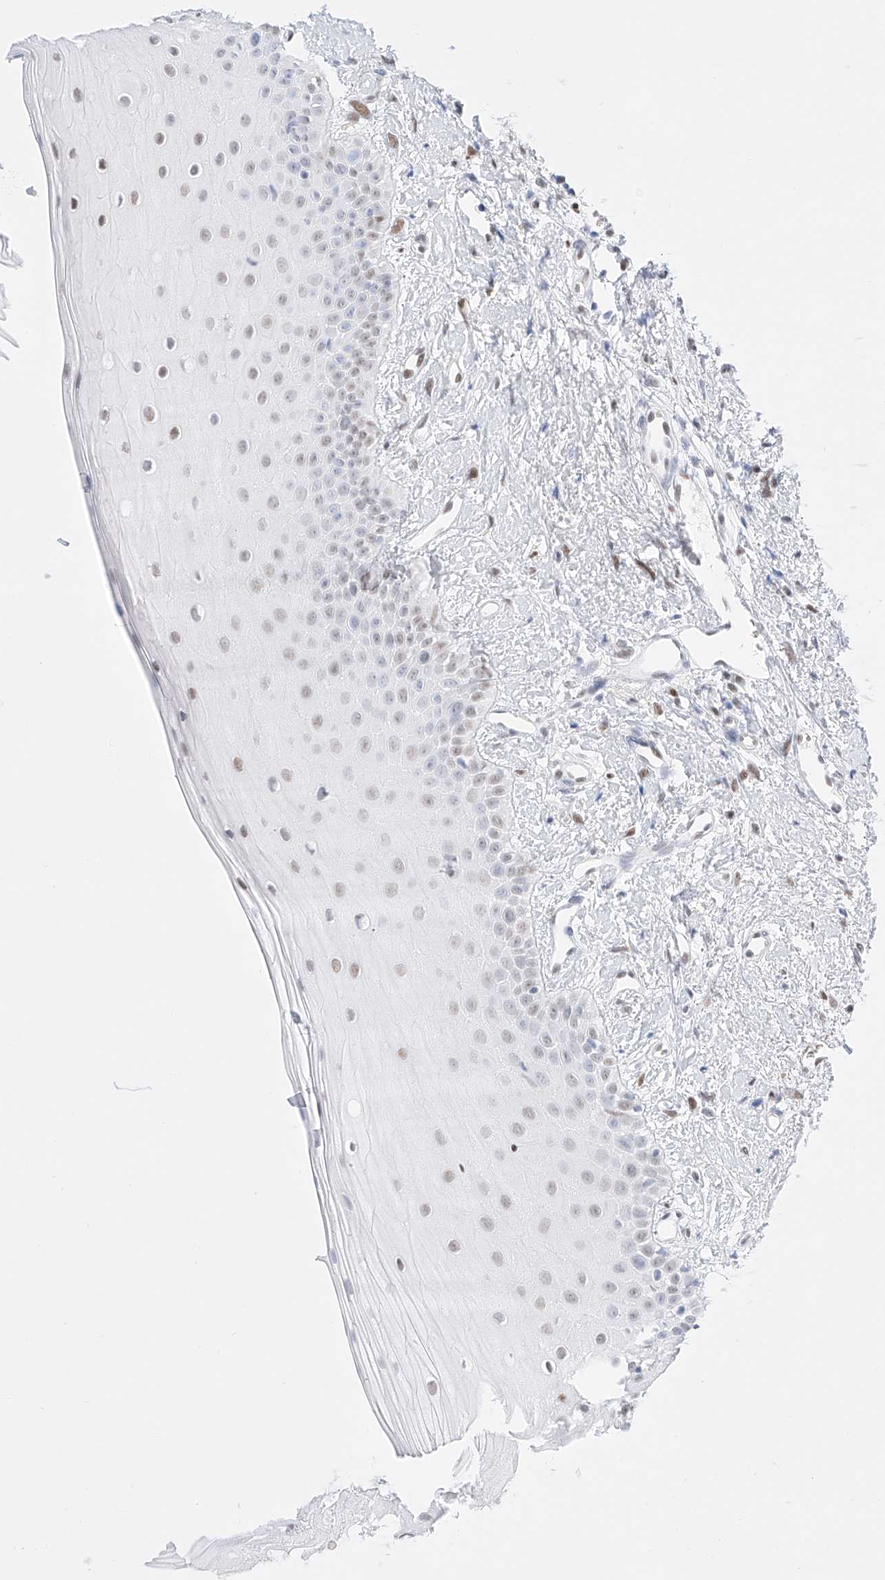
{"staining": {"intensity": "moderate", "quantity": "25%-75%", "location": "nuclear"}, "tissue": "oral mucosa", "cell_type": "Squamous epithelial cells", "image_type": "normal", "snomed": [{"axis": "morphology", "description": "Normal tissue, NOS"}, {"axis": "topography", "description": "Oral tissue"}], "caption": "The image demonstrates a brown stain indicating the presence of a protein in the nuclear of squamous epithelial cells in oral mucosa. The staining was performed using DAB (3,3'-diaminobenzidine) to visualize the protein expression in brown, while the nuclei were stained in blue with hematoxylin (Magnification: 20x).", "gene": "APIP", "patient": {"sex": "female", "age": 63}}